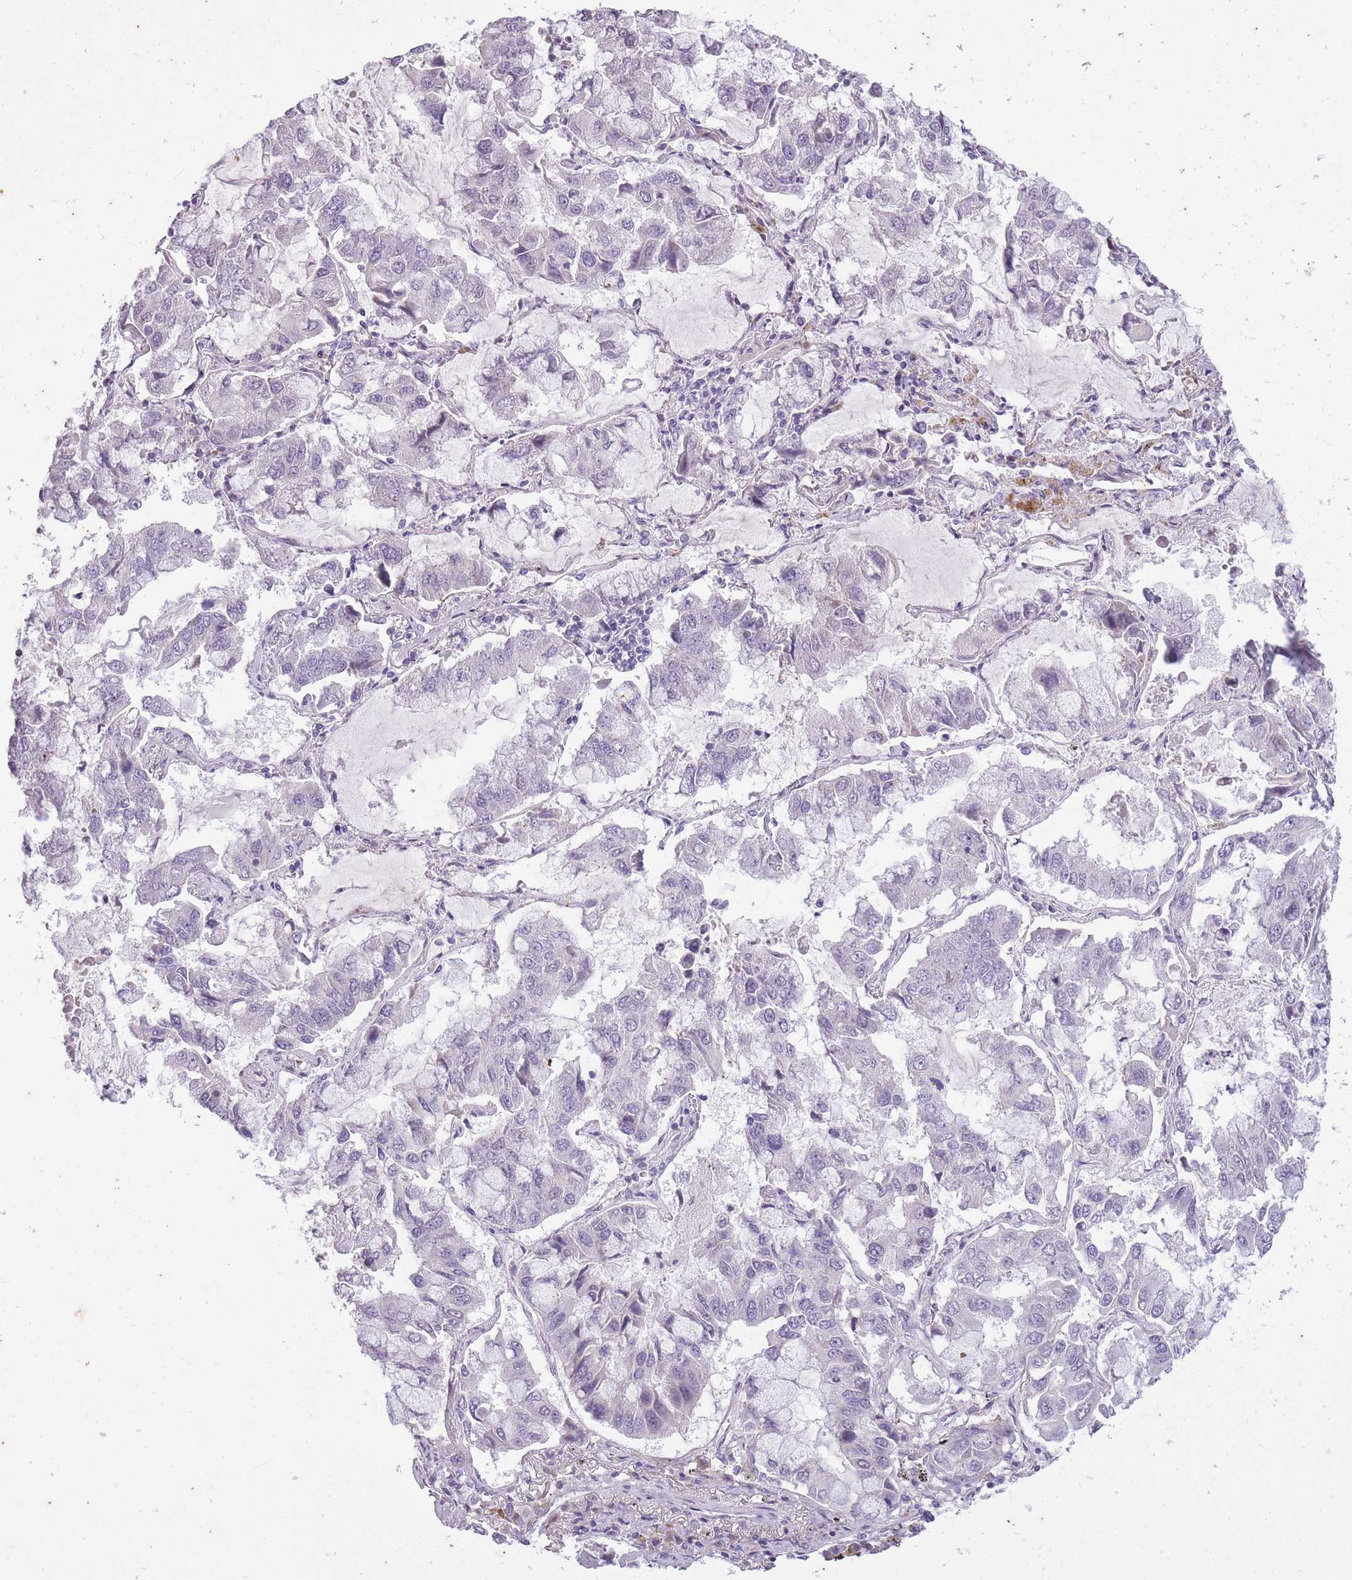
{"staining": {"intensity": "negative", "quantity": "none", "location": "none"}, "tissue": "lung cancer", "cell_type": "Tumor cells", "image_type": "cancer", "snomed": [{"axis": "morphology", "description": "Adenocarcinoma, NOS"}, {"axis": "topography", "description": "Lung"}], "caption": "Immunohistochemical staining of lung cancer exhibits no significant expression in tumor cells.", "gene": "CNTNAP3", "patient": {"sex": "male", "age": 64}}